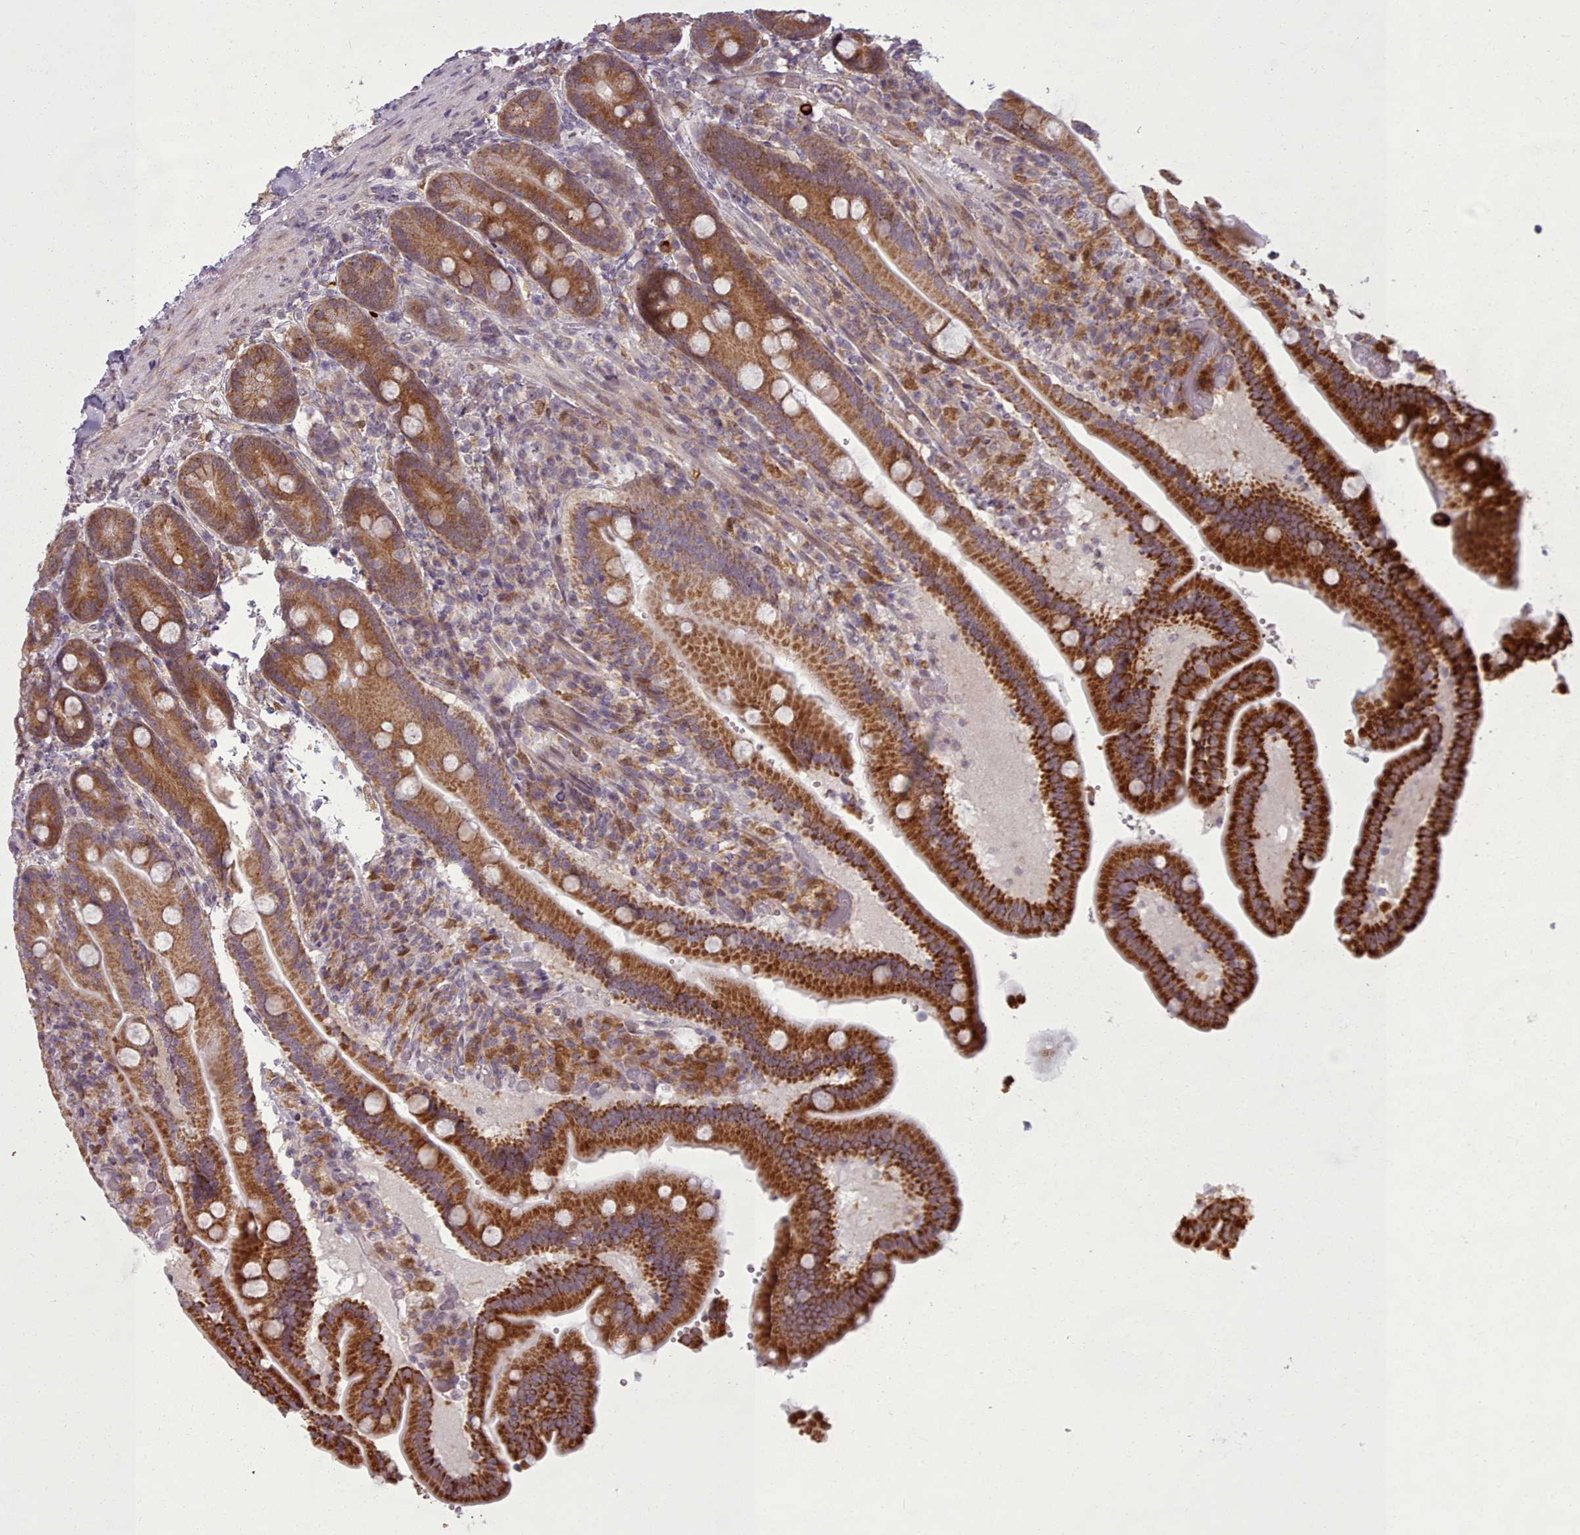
{"staining": {"intensity": "strong", "quantity": ">75%", "location": "cytoplasmic/membranous"}, "tissue": "duodenum", "cell_type": "Glandular cells", "image_type": "normal", "snomed": [{"axis": "morphology", "description": "Normal tissue, NOS"}, {"axis": "topography", "description": "Duodenum"}], "caption": "A micrograph showing strong cytoplasmic/membranous positivity in approximately >75% of glandular cells in unremarkable duodenum, as visualized by brown immunohistochemical staining.", "gene": "LGALS9B", "patient": {"sex": "female", "age": 62}}